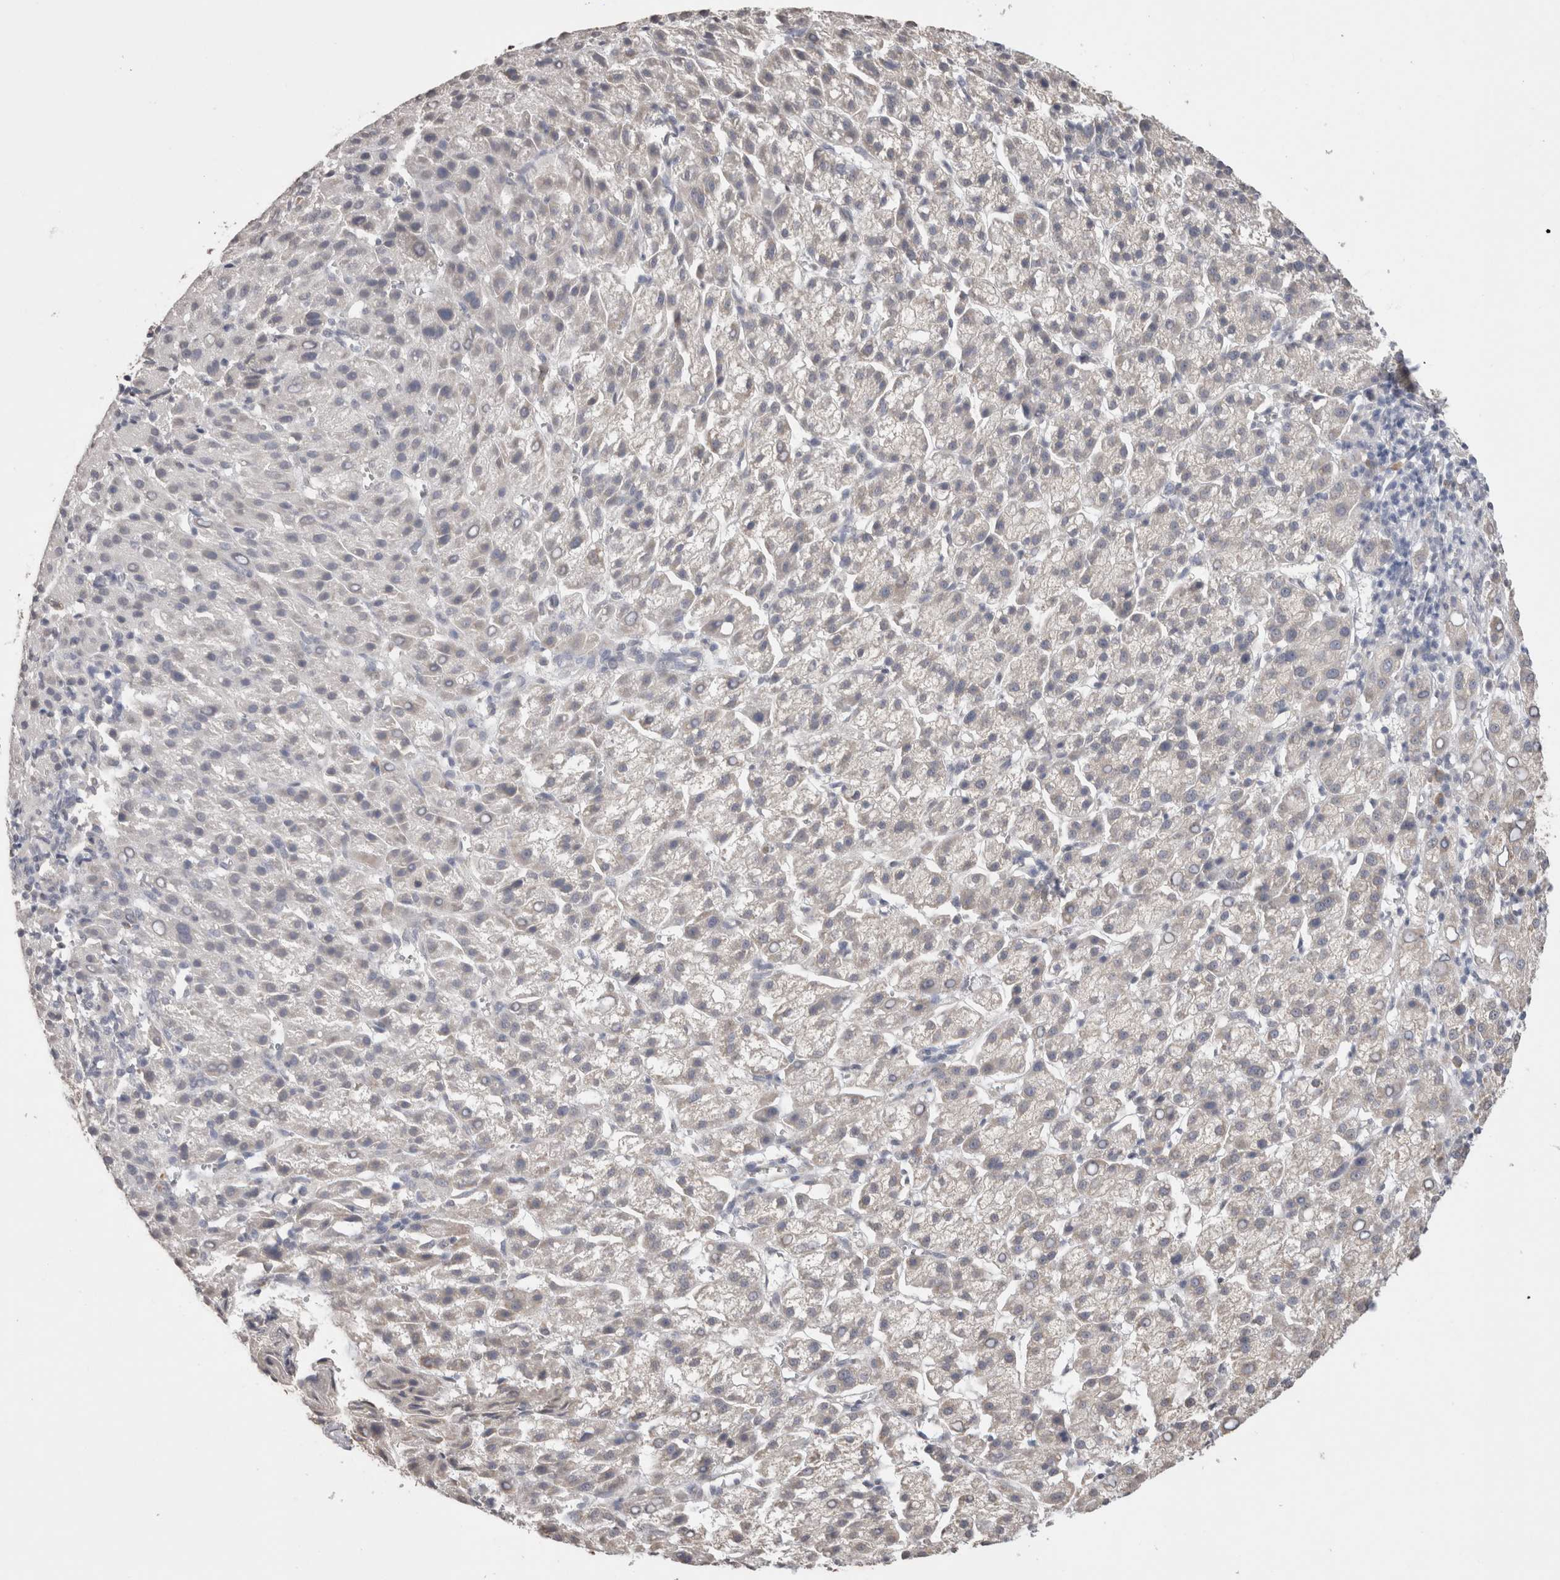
{"staining": {"intensity": "negative", "quantity": "none", "location": "none"}, "tissue": "liver cancer", "cell_type": "Tumor cells", "image_type": "cancer", "snomed": [{"axis": "morphology", "description": "Carcinoma, Hepatocellular, NOS"}, {"axis": "topography", "description": "Liver"}], "caption": "Tumor cells are negative for brown protein staining in liver cancer.", "gene": "NOMO1", "patient": {"sex": "female", "age": 58}}